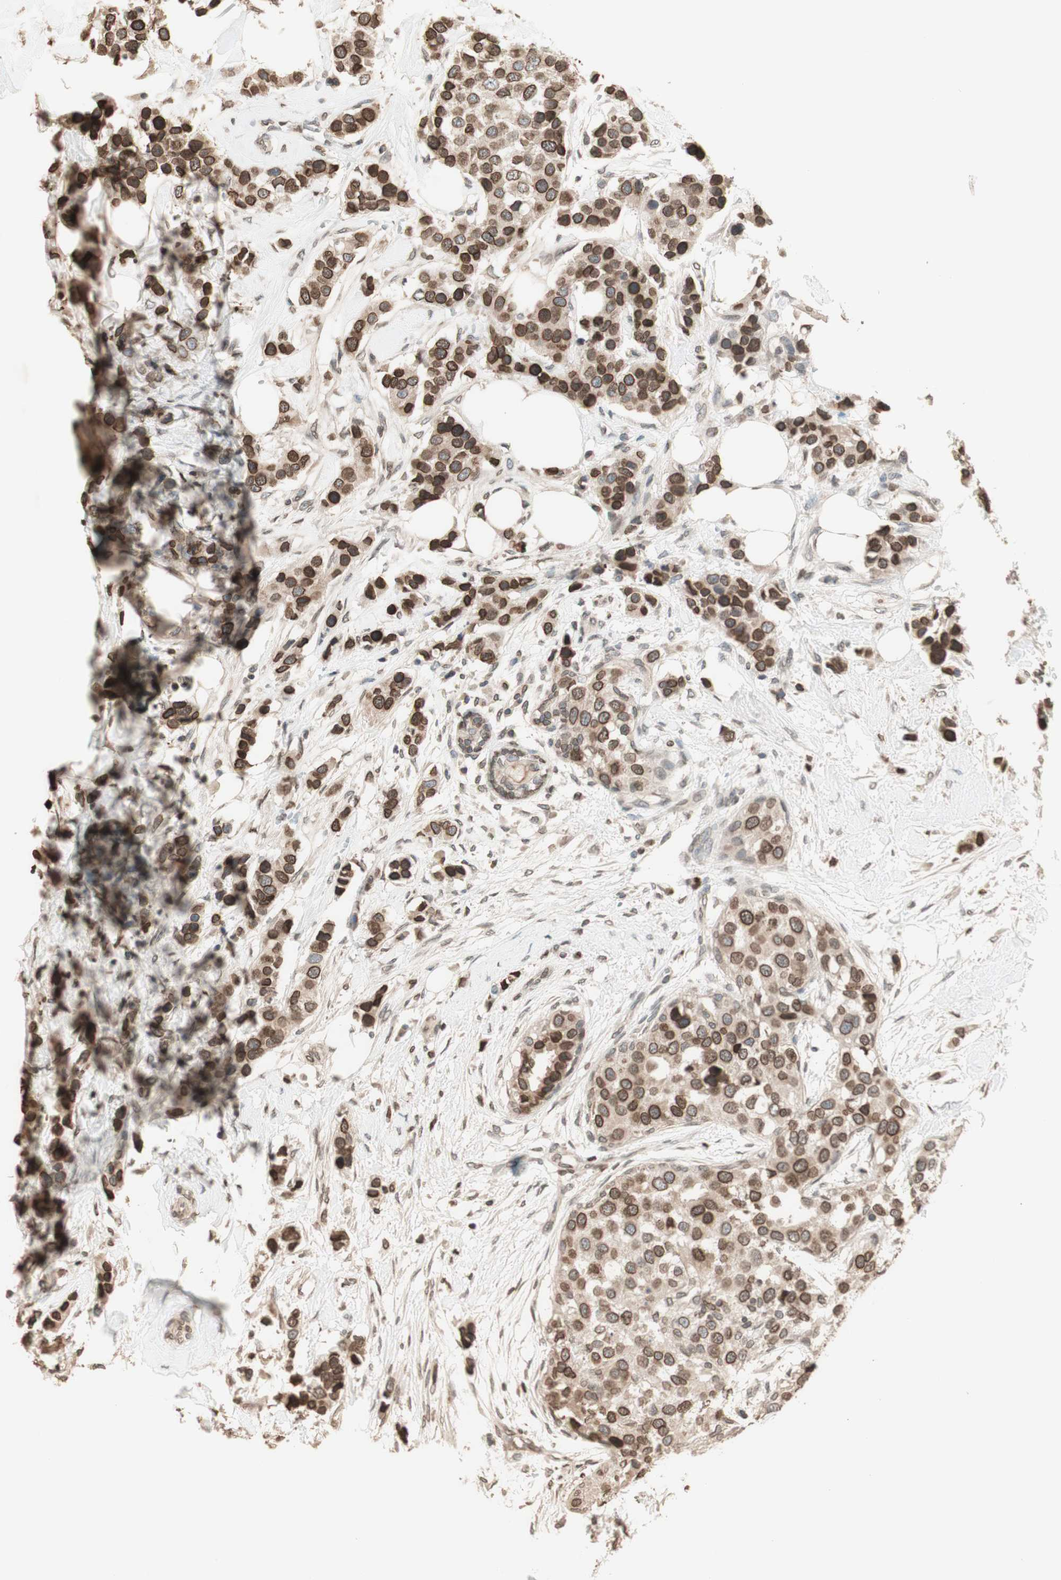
{"staining": {"intensity": "moderate", "quantity": ">75%", "location": "cytoplasmic/membranous,nuclear"}, "tissue": "breast cancer", "cell_type": "Tumor cells", "image_type": "cancer", "snomed": [{"axis": "morphology", "description": "Normal tissue, NOS"}, {"axis": "morphology", "description": "Duct carcinoma"}, {"axis": "topography", "description": "Breast"}], "caption": "Tumor cells show medium levels of moderate cytoplasmic/membranous and nuclear expression in approximately >75% of cells in breast cancer.", "gene": "TMPO", "patient": {"sex": "female", "age": 50}}